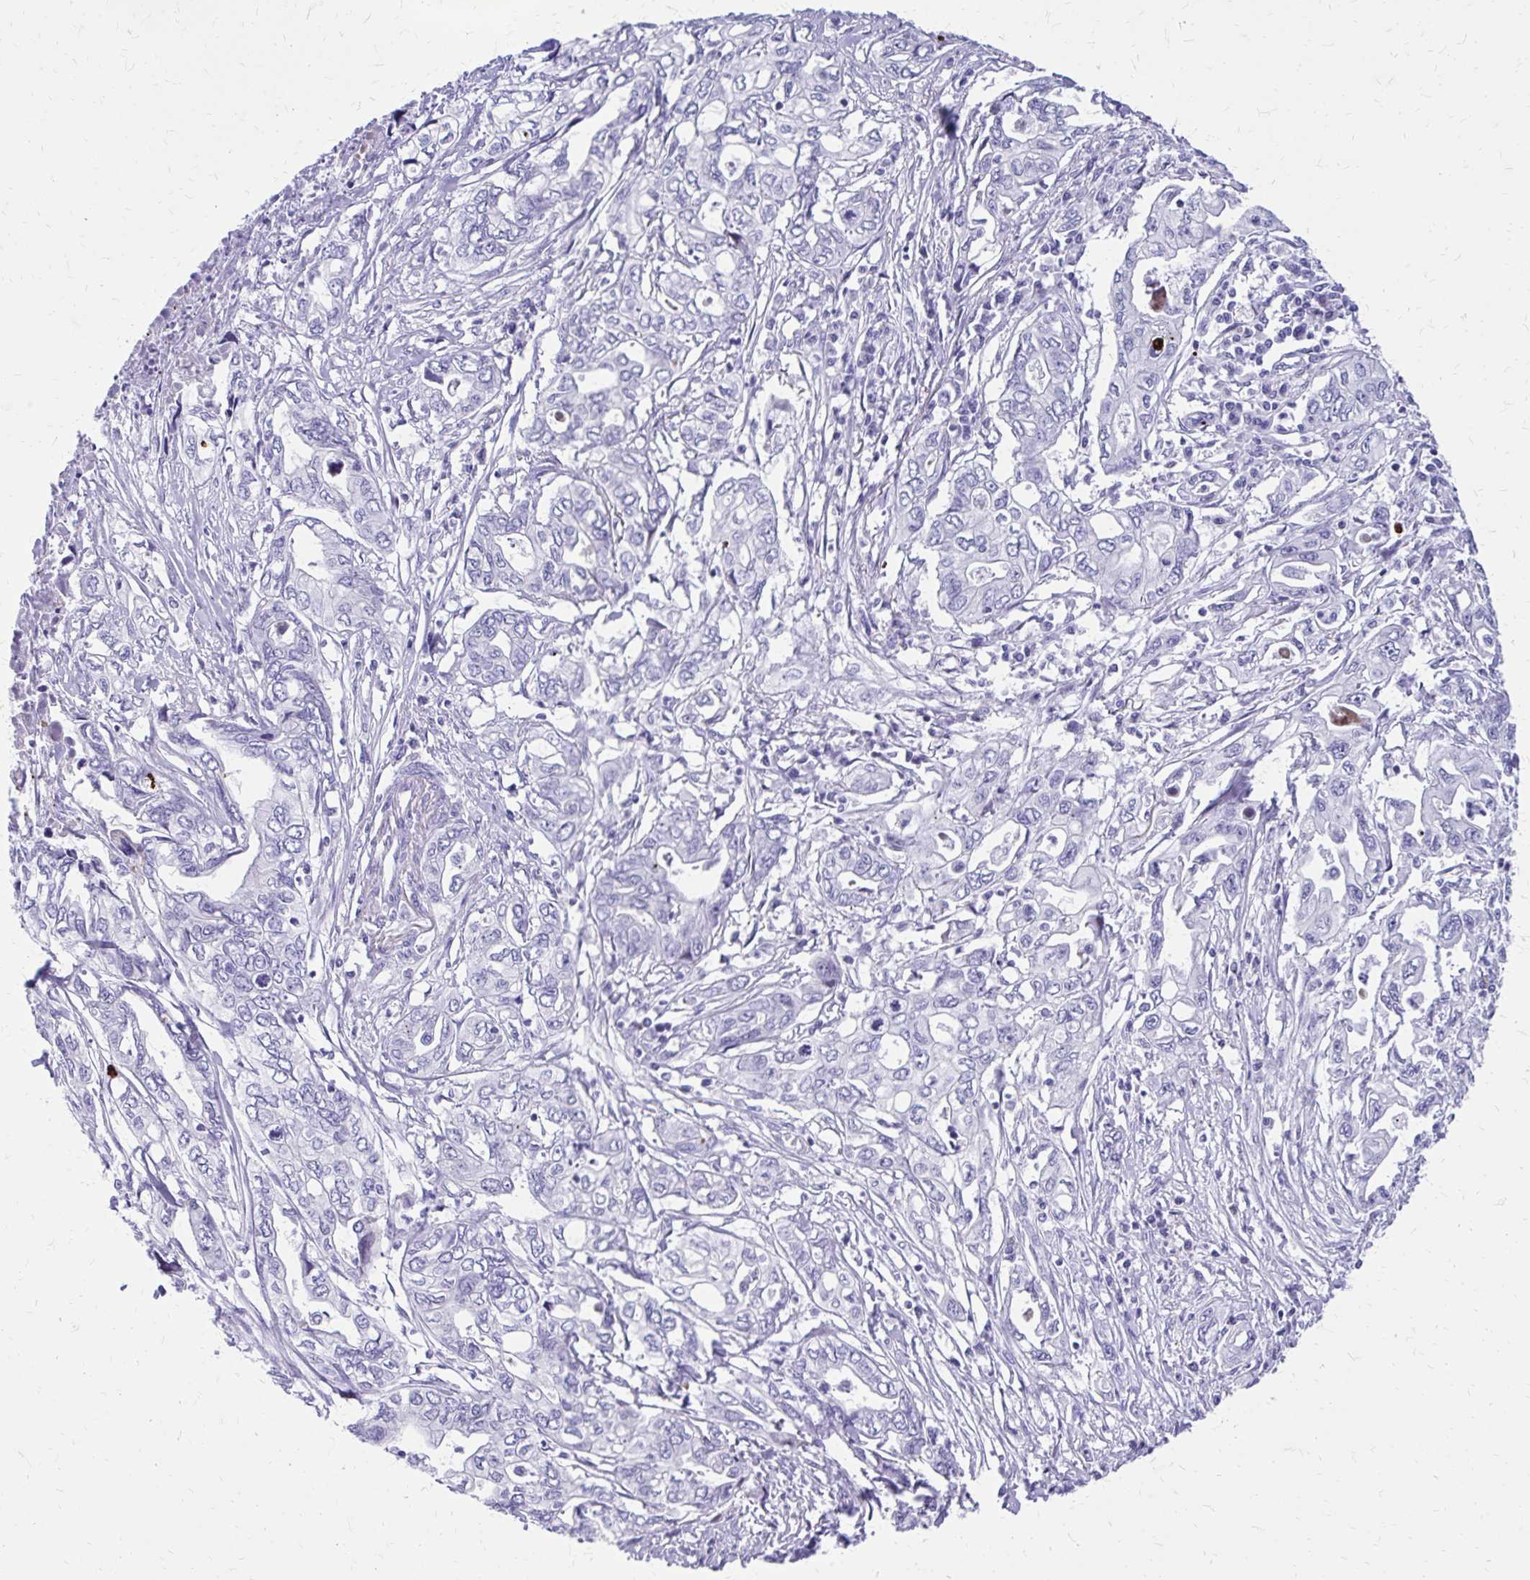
{"staining": {"intensity": "negative", "quantity": "none", "location": "none"}, "tissue": "pancreatic cancer", "cell_type": "Tumor cells", "image_type": "cancer", "snomed": [{"axis": "morphology", "description": "Adenocarcinoma, NOS"}, {"axis": "topography", "description": "Pancreas"}], "caption": "Image shows no protein expression in tumor cells of adenocarcinoma (pancreatic) tissue. (Brightfield microscopy of DAB (3,3'-diaminobenzidine) immunohistochemistry (IHC) at high magnification).", "gene": "LCN15", "patient": {"sex": "male", "age": 68}}